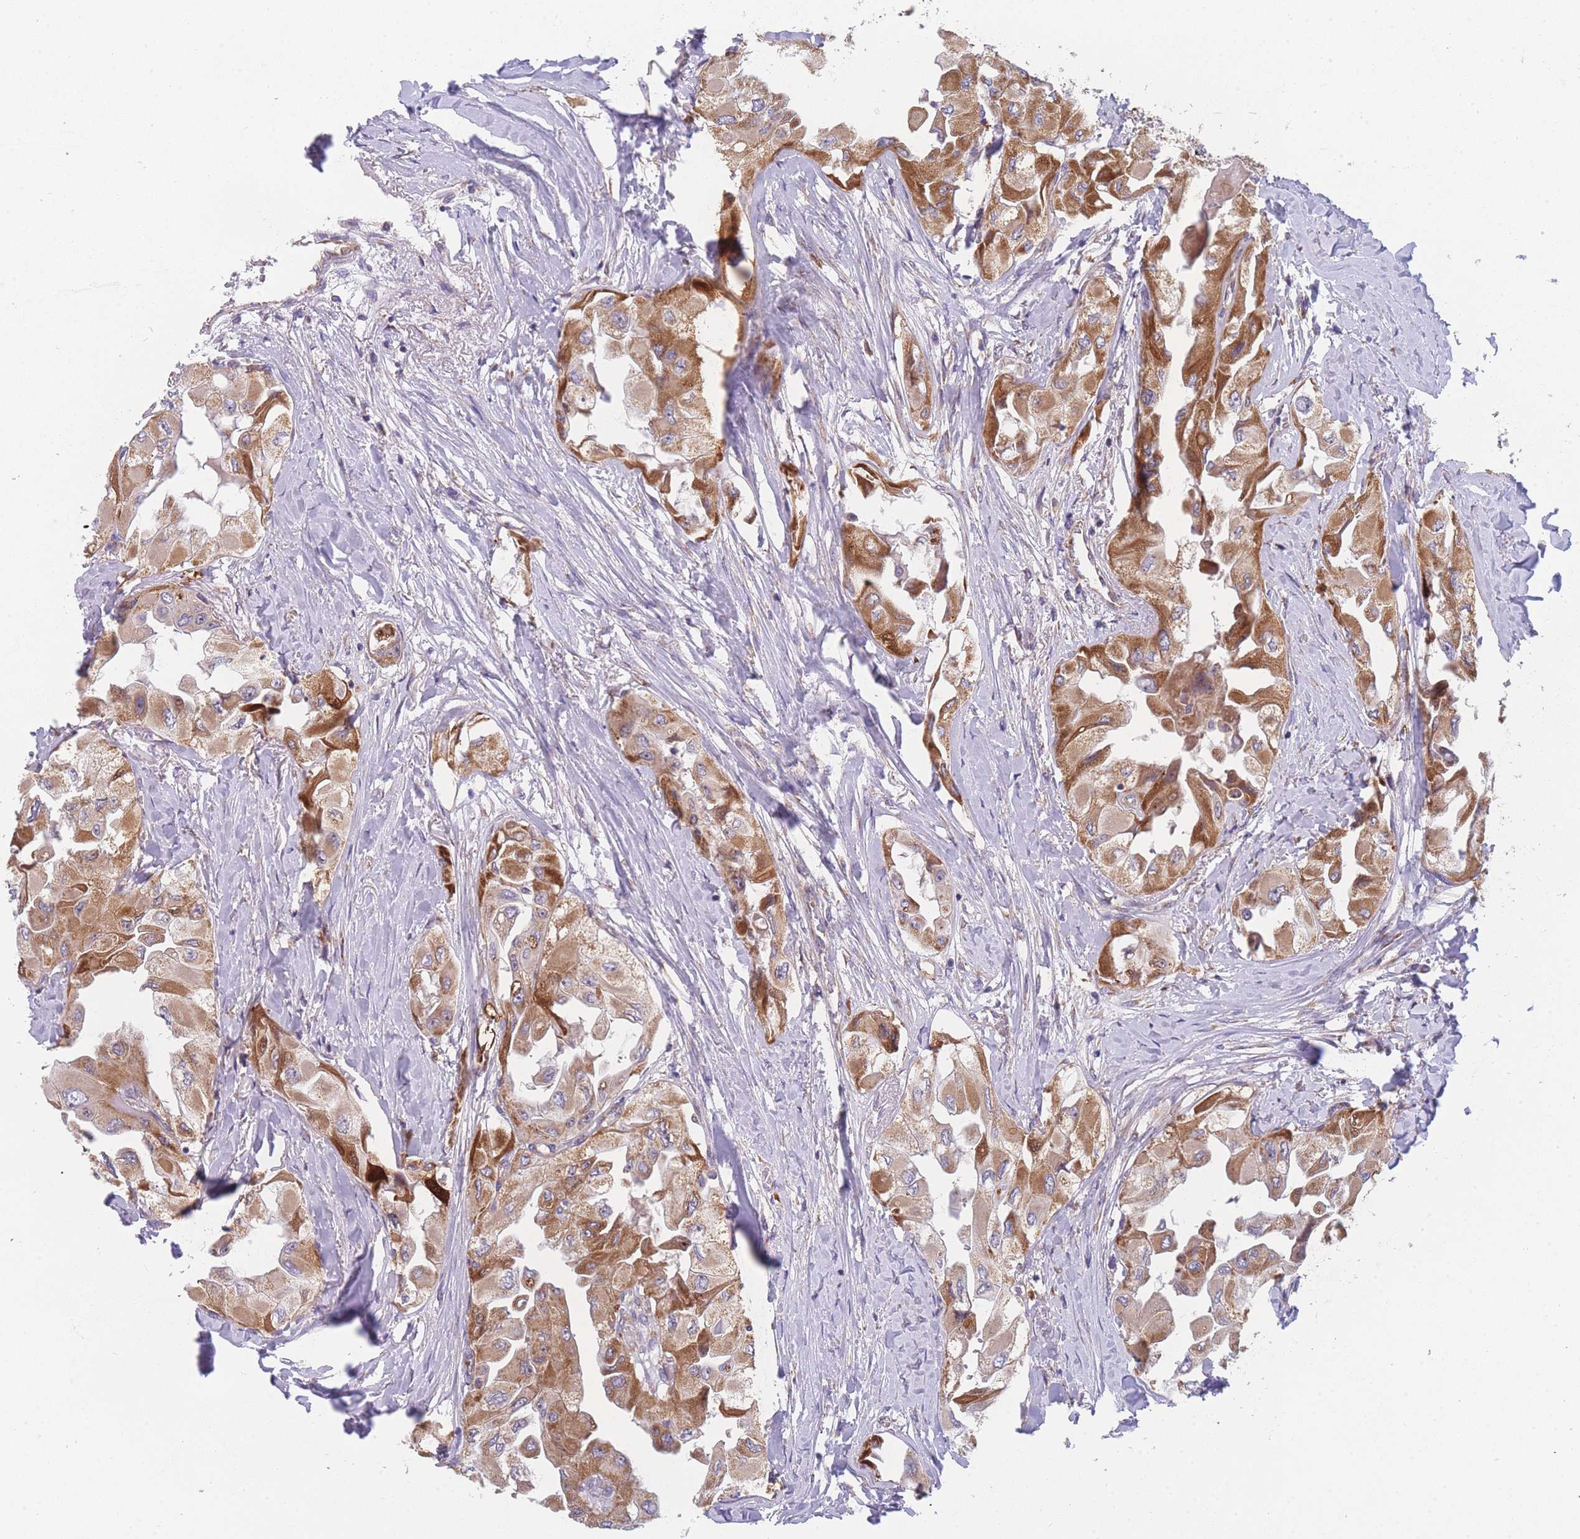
{"staining": {"intensity": "strong", "quantity": ">75%", "location": "cytoplasmic/membranous"}, "tissue": "thyroid cancer", "cell_type": "Tumor cells", "image_type": "cancer", "snomed": [{"axis": "morphology", "description": "Normal tissue, NOS"}, {"axis": "morphology", "description": "Papillary adenocarcinoma, NOS"}, {"axis": "topography", "description": "Thyroid gland"}], "caption": "High-magnification brightfield microscopy of thyroid cancer (papillary adenocarcinoma) stained with DAB (brown) and counterstained with hematoxylin (blue). tumor cells exhibit strong cytoplasmic/membranous positivity is appreciated in approximately>75% of cells.", "gene": "MTRES1", "patient": {"sex": "female", "age": 59}}